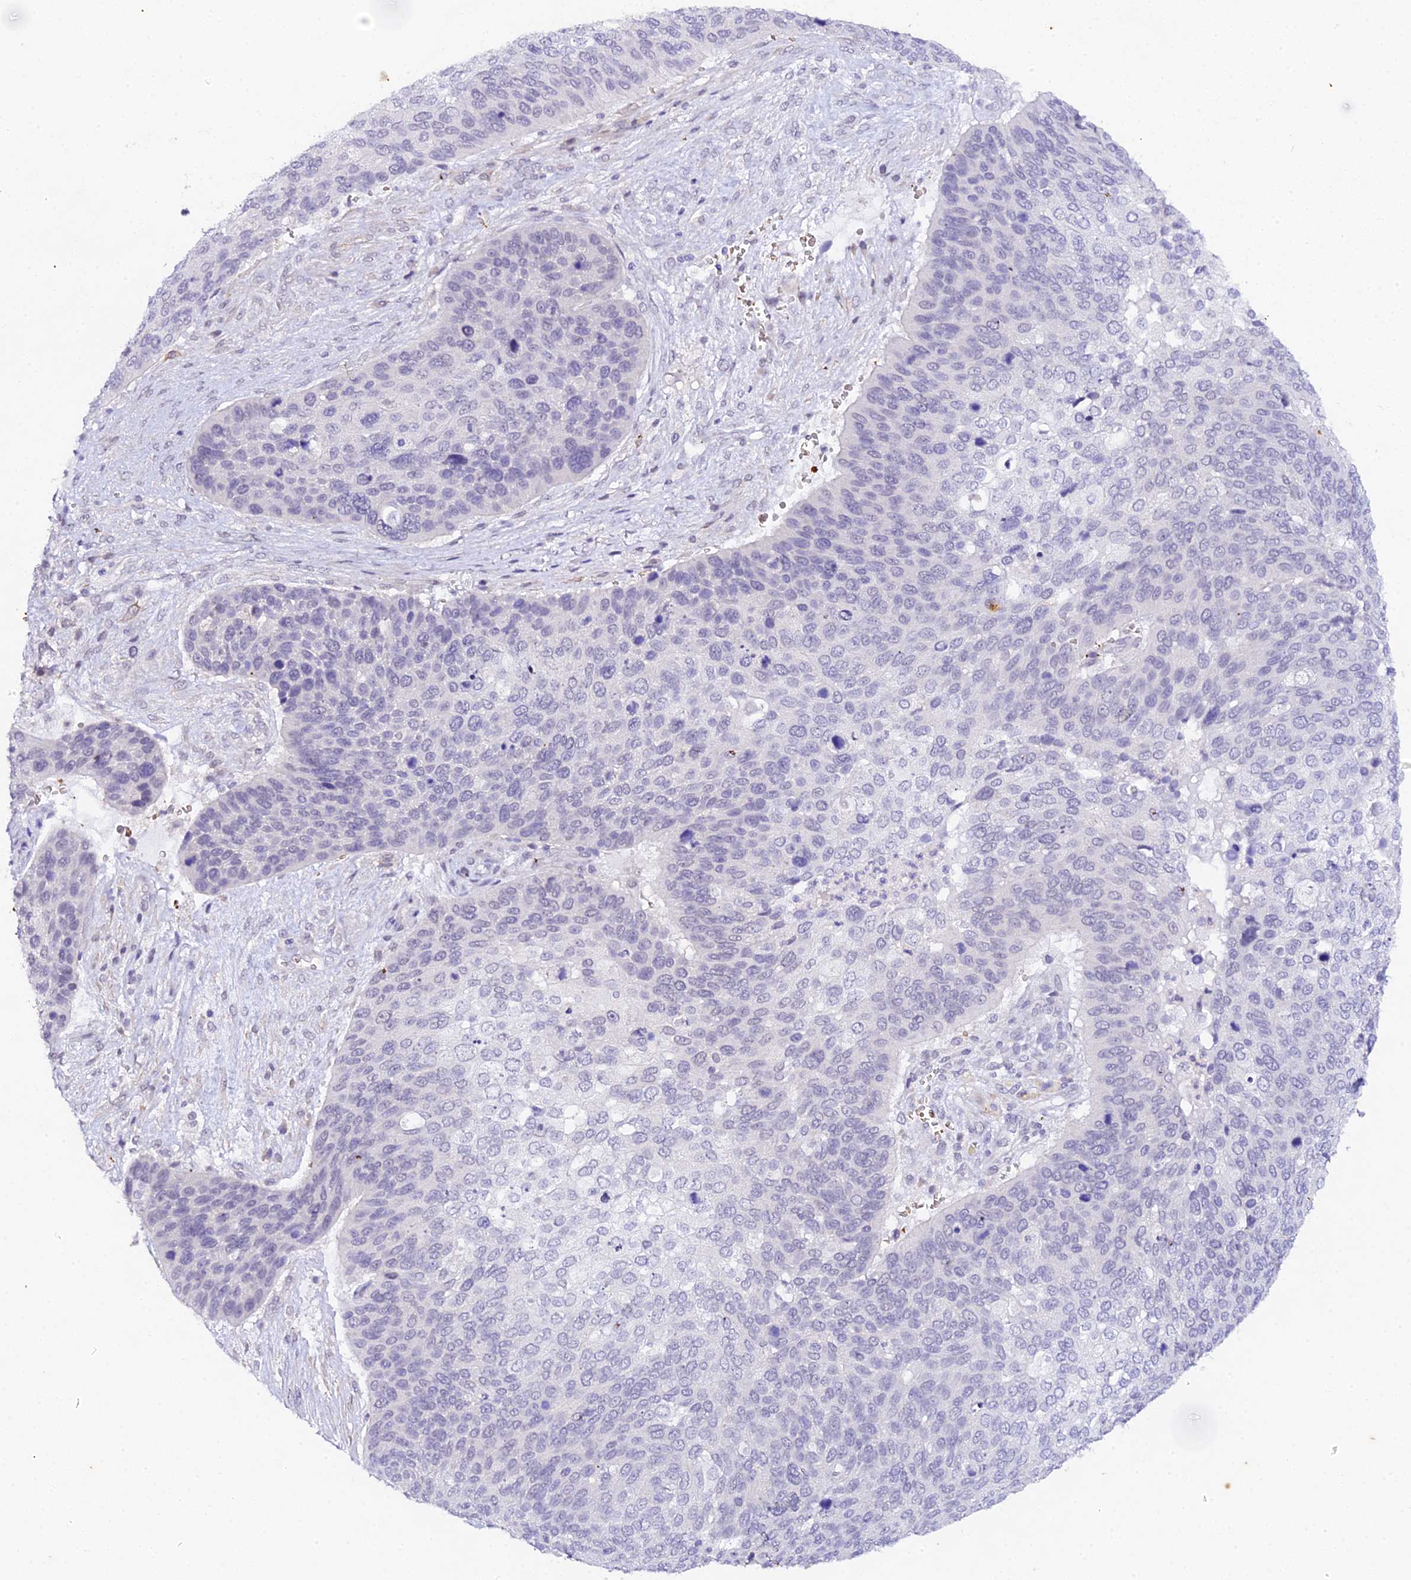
{"staining": {"intensity": "negative", "quantity": "none", "location": "none"}, "tissue": "skin cancer", "cell_type": "Tumor cells", "image_type": "cancer", "snomed": [{"axis": "morphology", "description": "Basal cell carcinoma"}, {"axis": "topography", "description": "Skin"}], "caption": "Tumor cells are negative for brown protein staining in basal cell carcinoma (skin). The staining is performed using DAB (3,3'-diaminobenzidine) brown chromogen with nuclei counter-stained in using hematoxylin.", "gene": "CFAP45", "patient": {"sex": "female", "age": 74}}